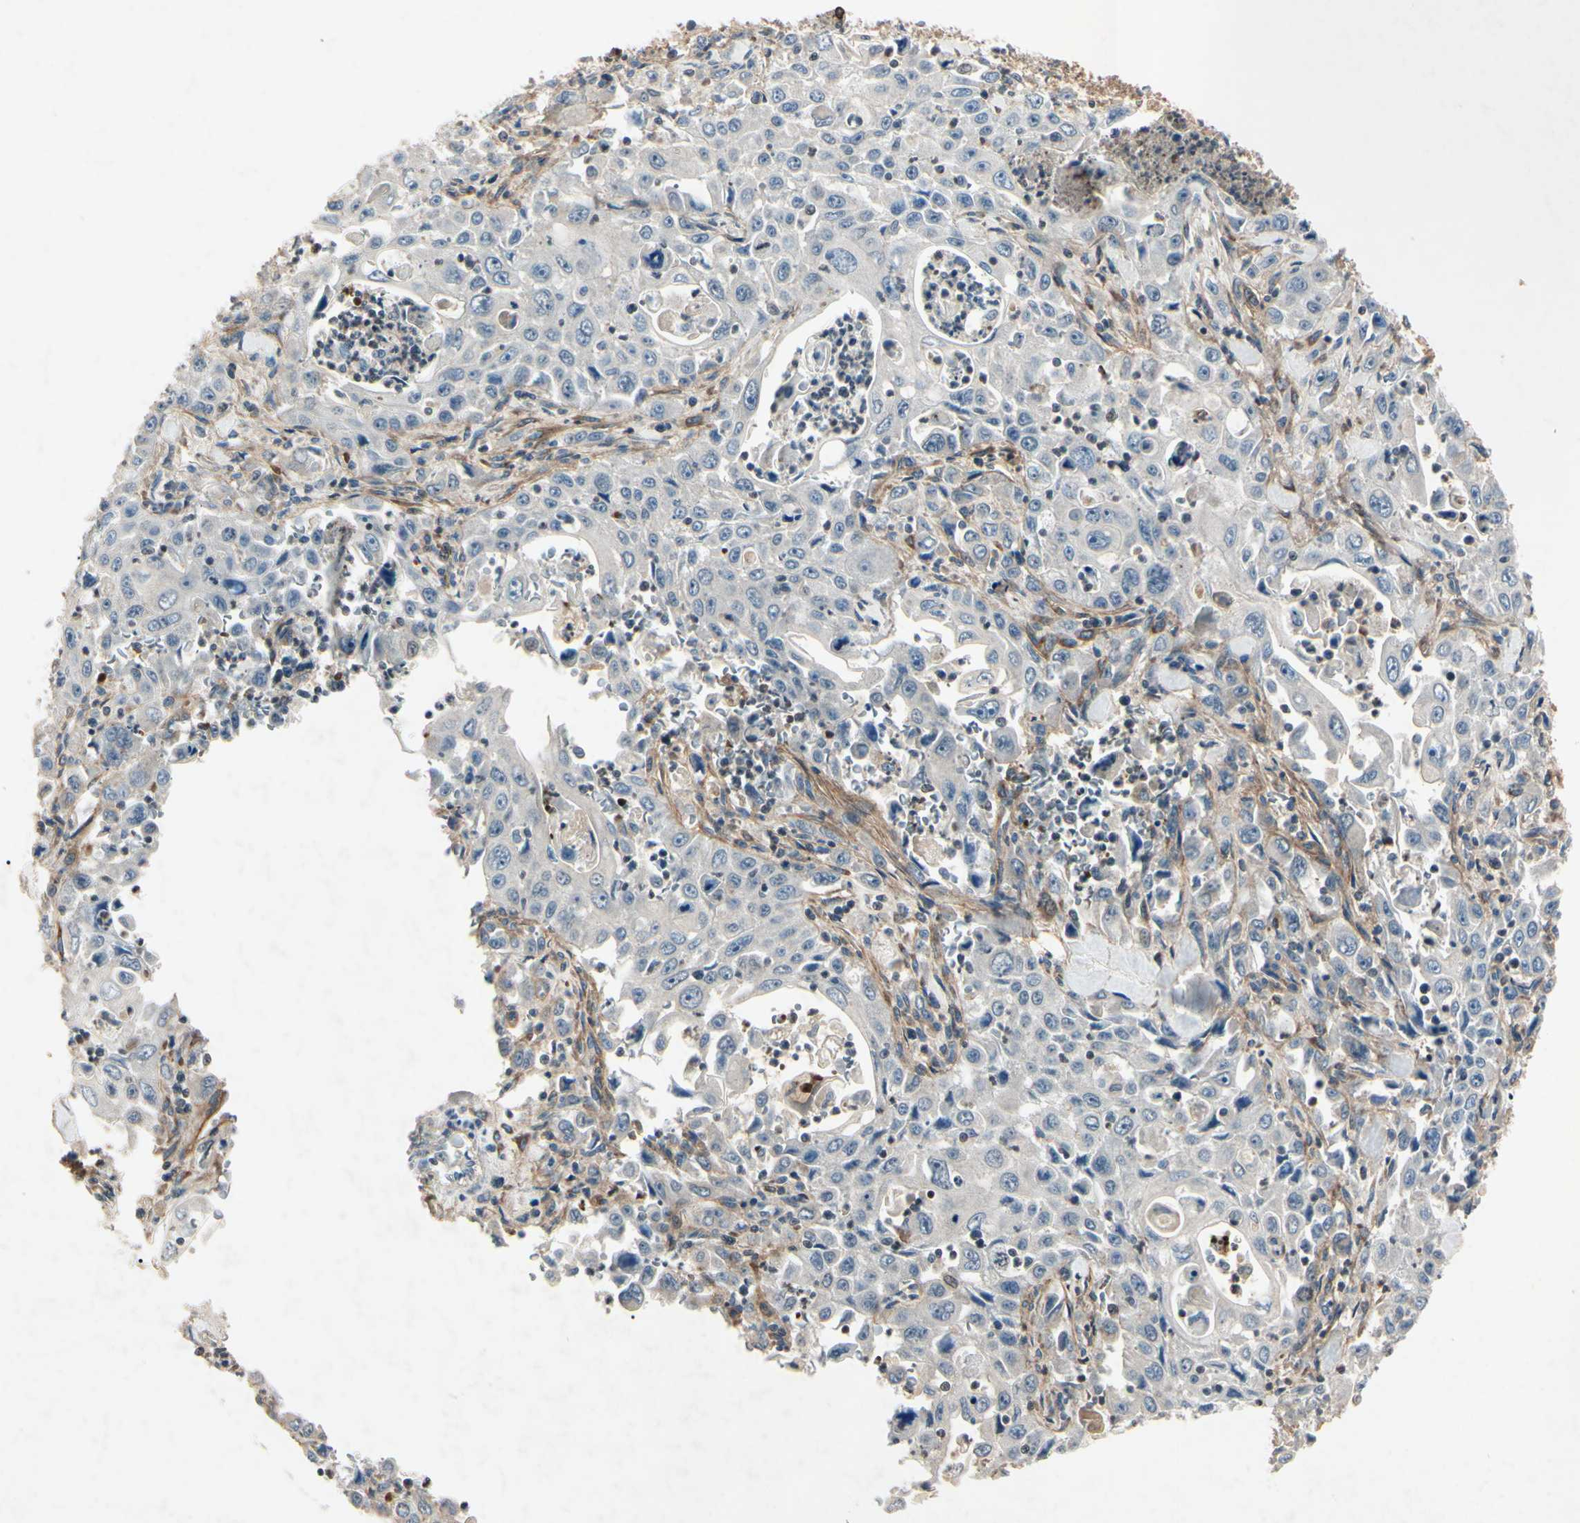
{"staining": {"intensity": "negative", "quantity": "none", "location": "none"}, "tissue": "pancreatic cancer", "cell_type": "Tumor cells", "image_type": "cancer", "snomed": [{"axis": "morphology", "description": "Adenocarcinoma, NOS"}, {"axis": "topography", "description": "Pancreas"}], "caption": "High power microscopy image of an immunohistochemistry histopathology image of pancreatic adenocarcinoma, revealing no significant positivity in tumor cells.", "gene": "AEBP1", "patient": {"sex": "male", "age": 70}}